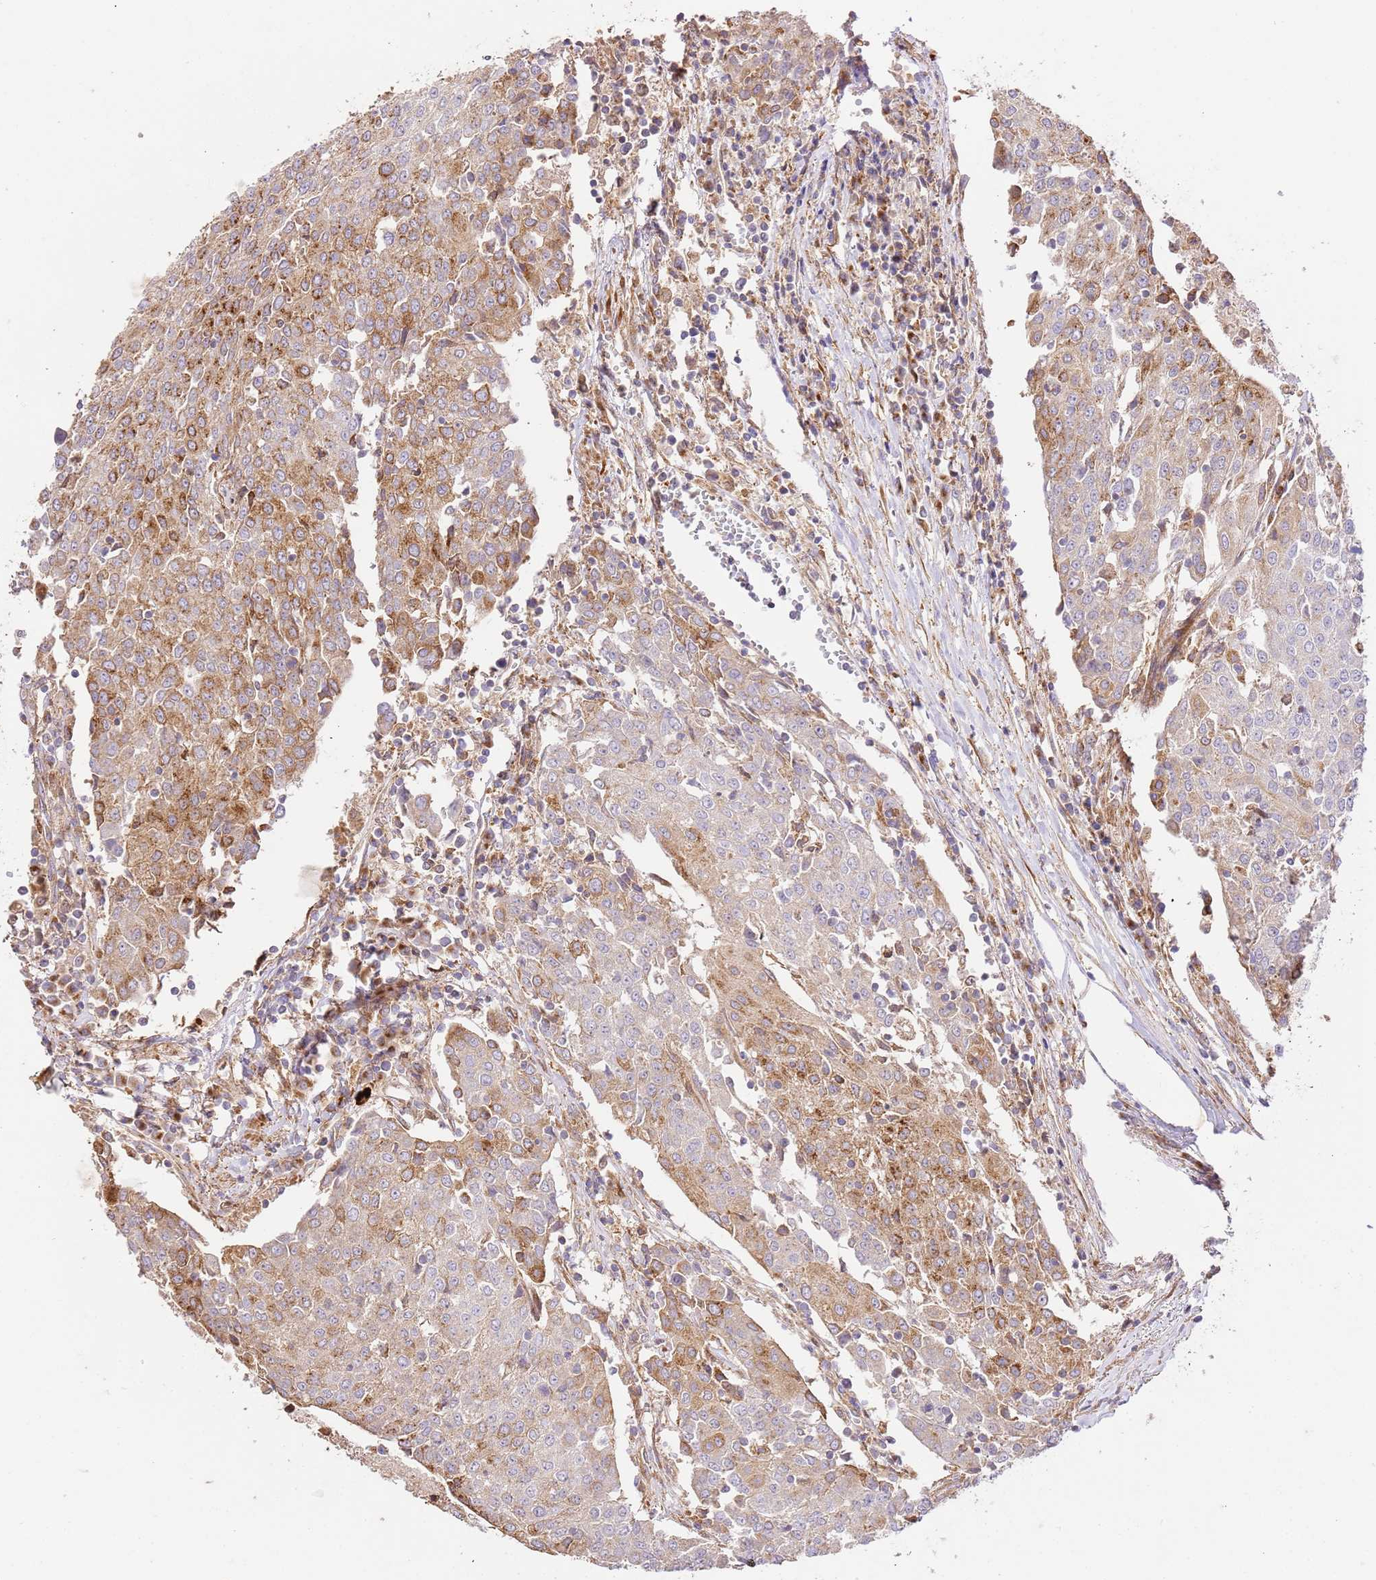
{"staining": {"intensity": "moderate", "quantity": "25%-75%", "location": "cytoplasmic/membranous"}, "tissue": "urothelial cancer", "cell_type": "Tumor cells", "image_type": "cancer", "snomed": [{"axis": "morphology", "description": "Urothelial carcinoma, High grade"}, {"axis": "topography", "description": "Urinary bladder"}], "caption": "Immunohistochemistry (IHC) histopathology image of neoplastic tissue: human urothelial cancer stained using immunohistochemistry (IHC) reveals medium levels of moderate protein expression localized specifically in the cytoplasmic/membranous of tumor cells, appearing as a cytoplasmic/membranous brown color.", "gene": "ZBTB39", "patient": {"sex": "female", "age": 85}}